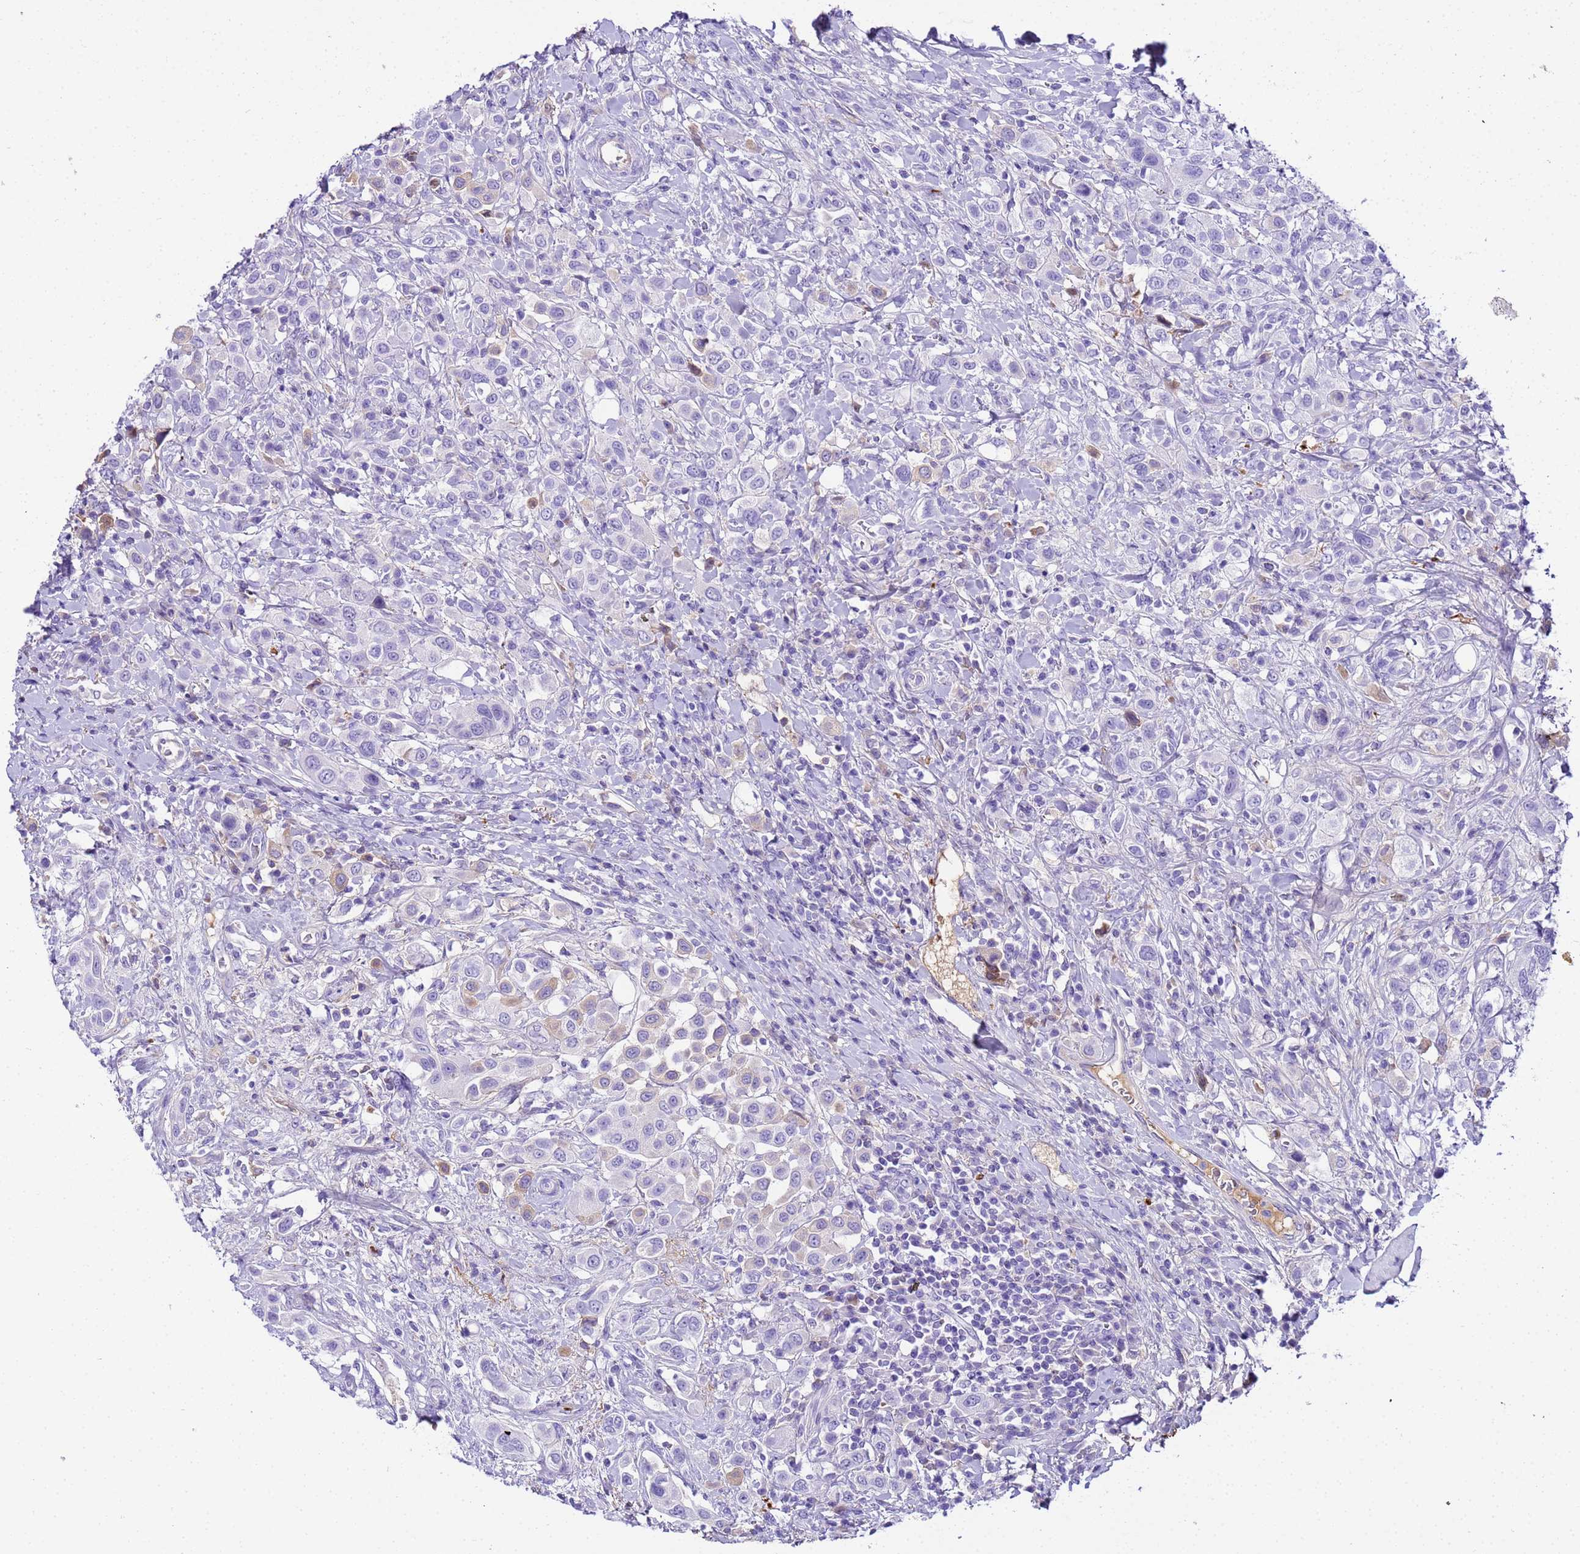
{"staining": {"intensity": "weak", "quantity": "<25%", "location": "cytoplasmic/membranous"}, "tissue": "urothelial cancer", "cell_type": "Tumor cells", "image_type": "cancer", "snomed": [{"axis": "morphology", "description": "Urothelial carcinoma, High grade"}, {"axis": "topography", "description": "Urinary bladder"}], "caption": "This is an immunohistochemistry (IHC) photomicrograph of human urothelial carcinoma (high-grade). There is no staining in tumor cells.", "gene": "CFHR2", "patient": {"sex": "male", "age": 50}}